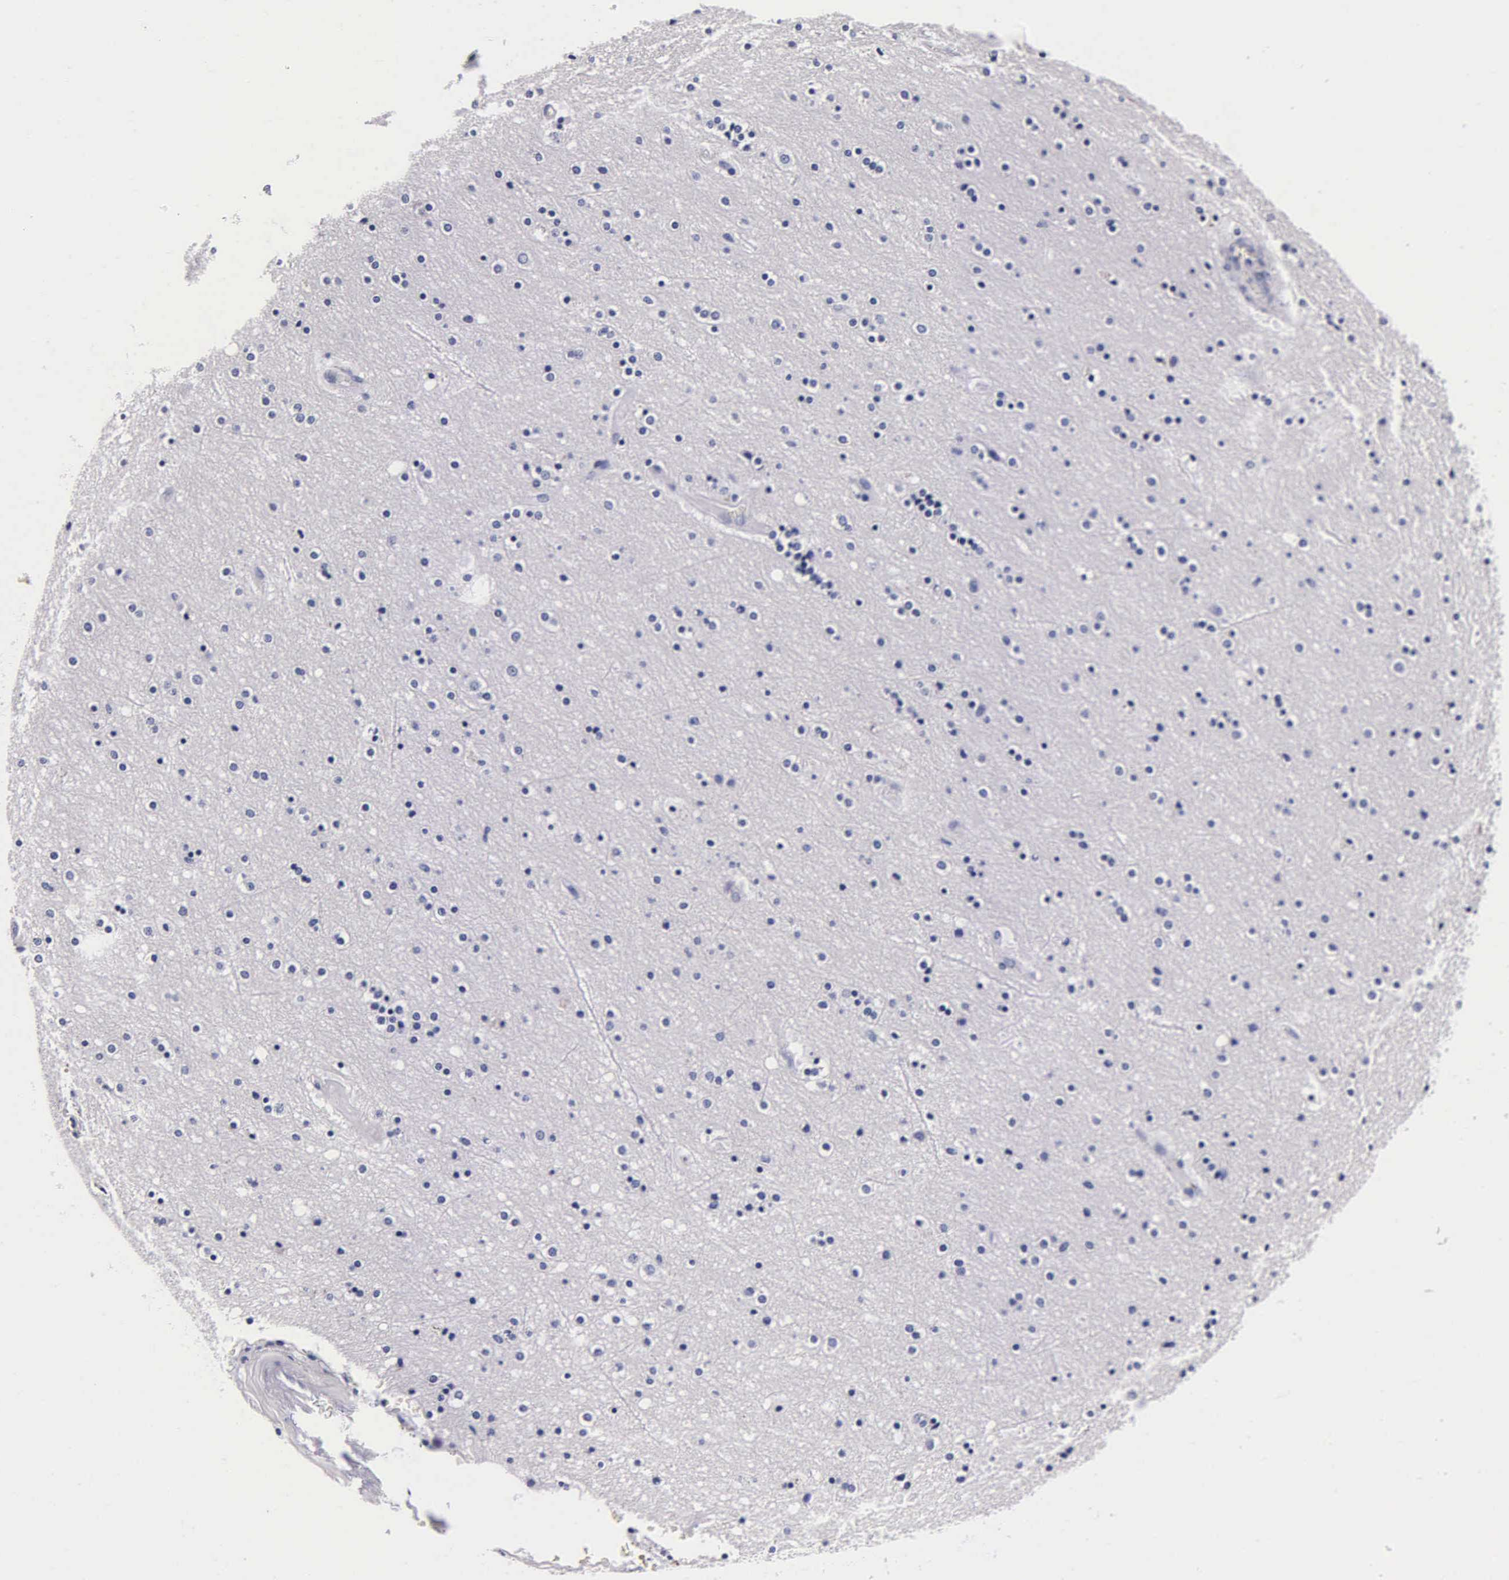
{"staining": {"intensity": "negative", "quantity": "none", "location": "none"}, "tissue": "cerebral cortex", "cell_type": "Endothelial cells", "image_type": "normal", "snomed": [{"axis": "morphology", "description": "Normal tissue, NOS"}, {"axis": "topography", "description": "Cerebral cortex"}], "caption": "DAB (3,3'-diaminobenzidine) immunohistochemical staining of normal cerebral cortex displays no significant positivity in endothelial cells.", "gene": "INS", "patient": {"sex": "female", "age": 54}}